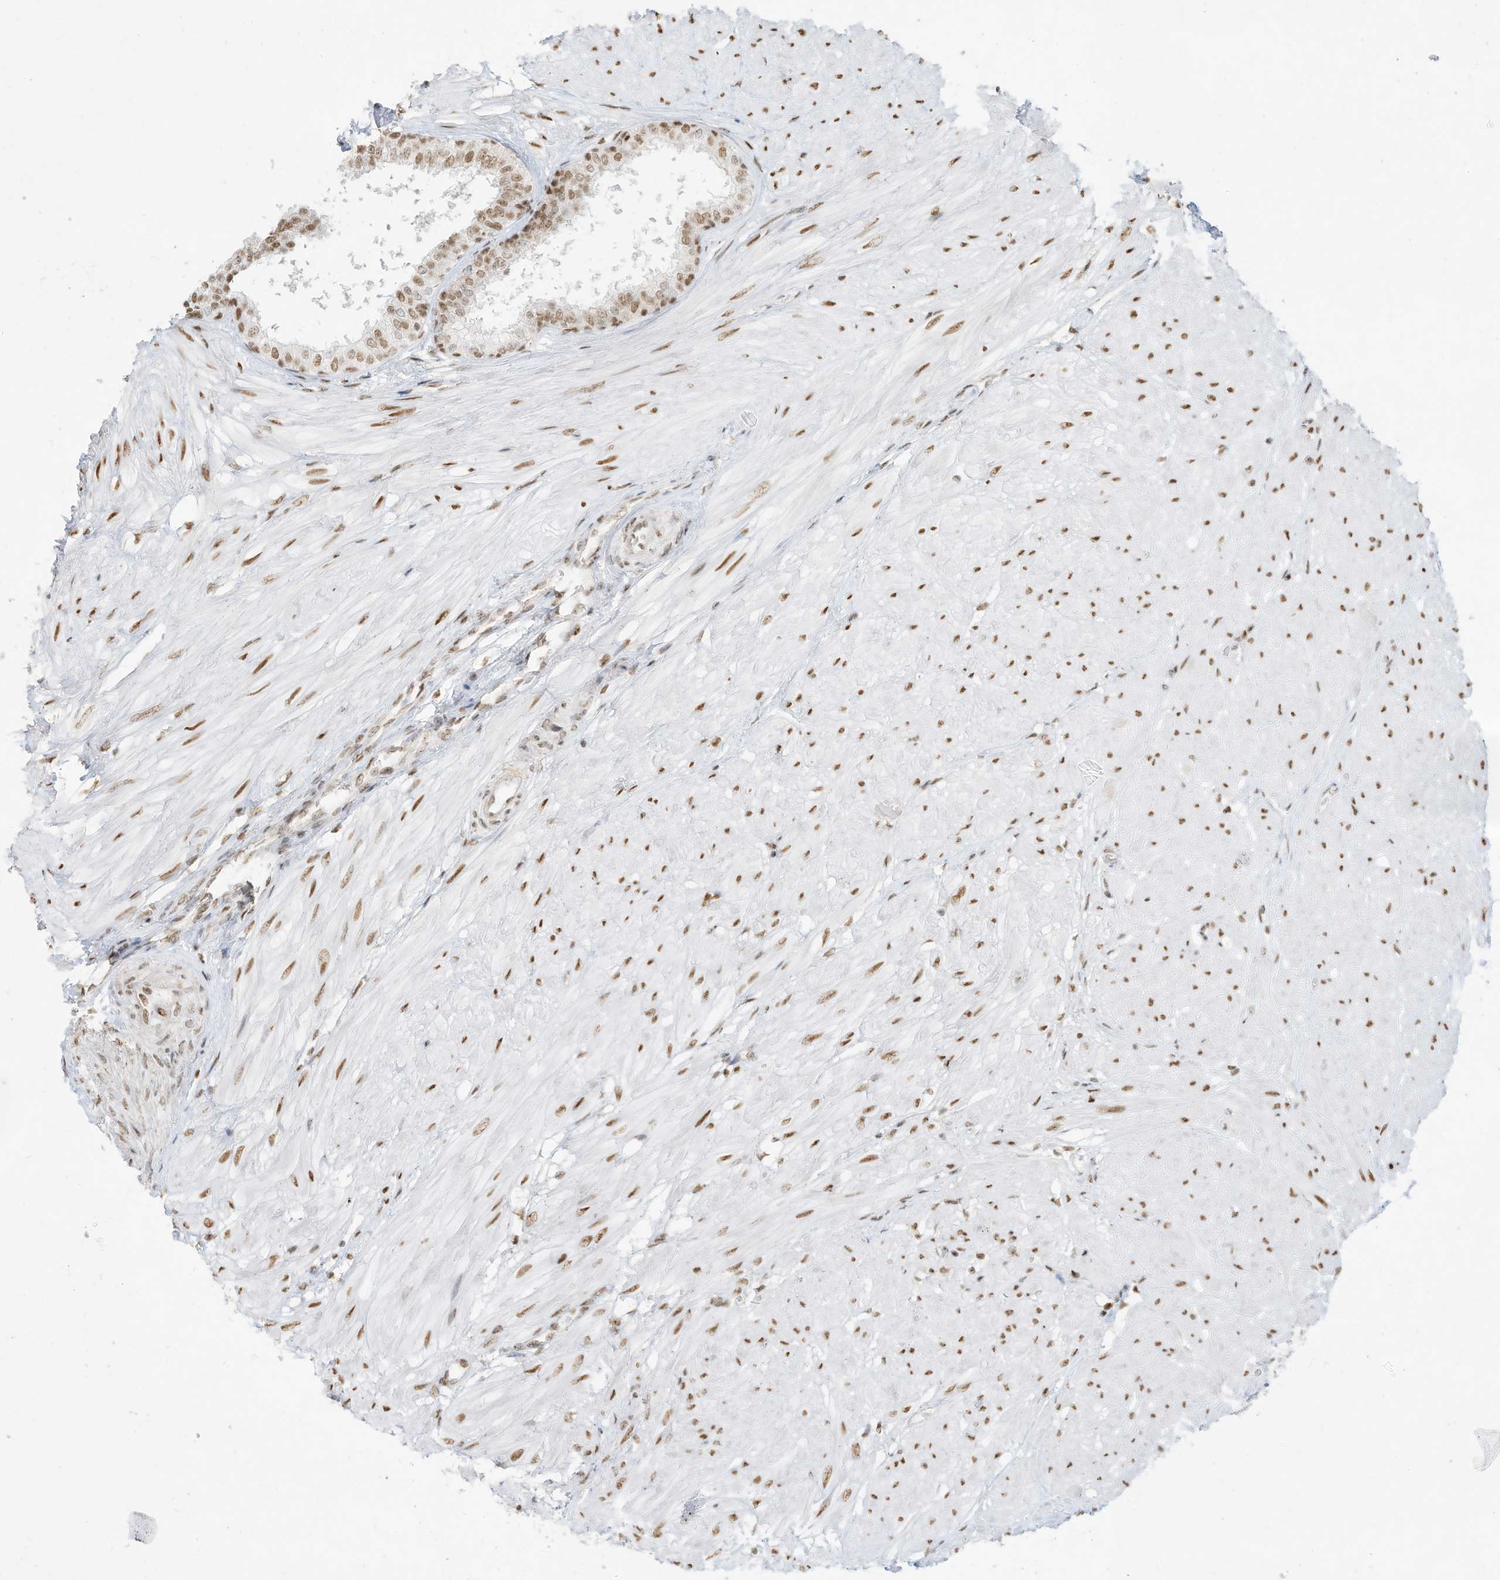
{"staining": {"intensity": "moderate", "quantity": ">75%", "location": "nuclear"}, "tissue": "prostate", "cell_type": "Glandular cells", "image_type": "normal", "snomed": [{"axis": "morphology", "description": "Normal tissue, NOS"}, {"axis": "topography", "description": "Prostate"}], "caption": "IHC of benign prostate exhibits medium levels of moderate nuclear staining in approximately >75% of glandular cells.", "gene": "NHSL1", "patient": {"sex": "male", "age": 48}}